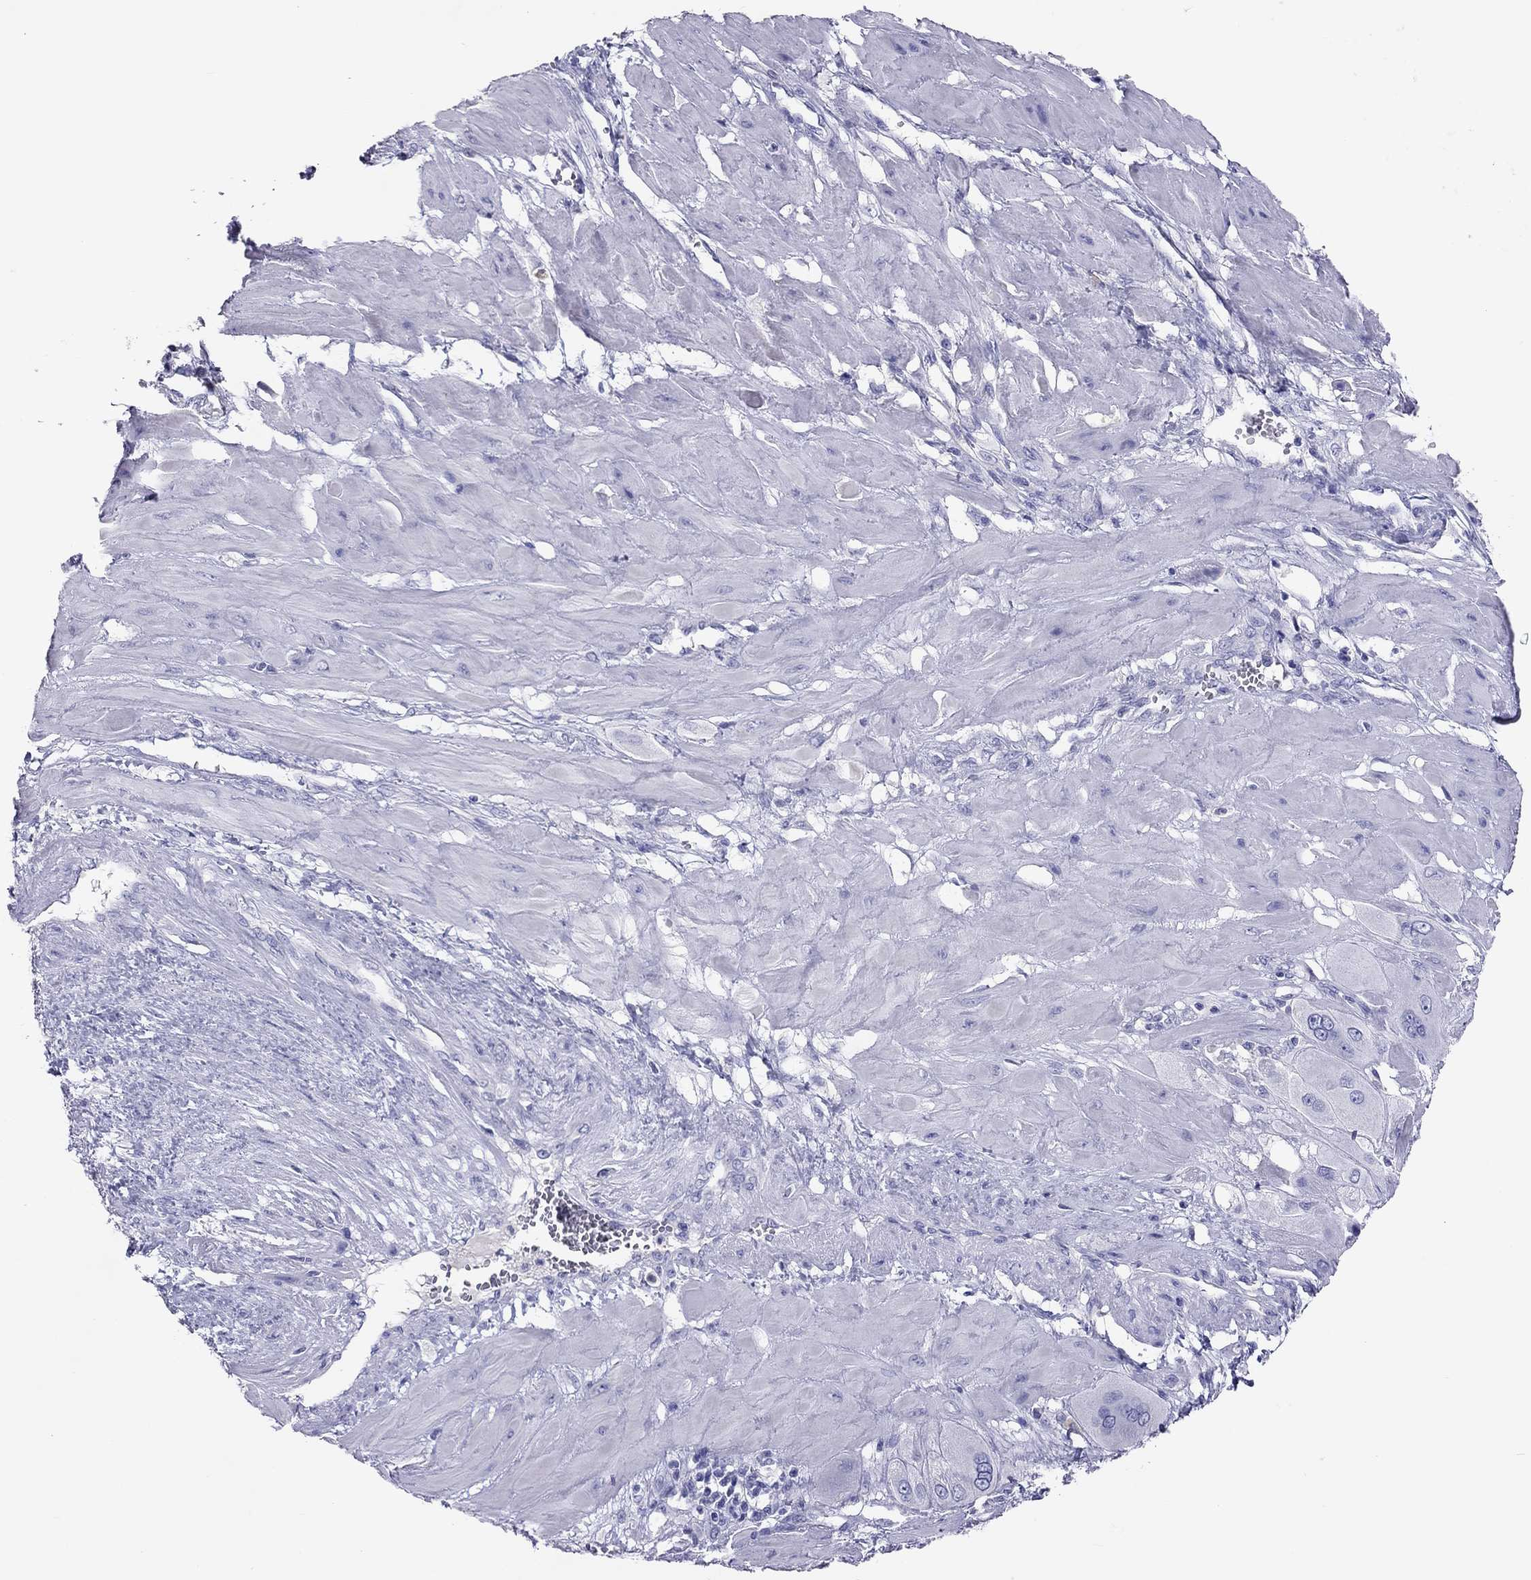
{"staining": {"intensity": "negative", "quantity": "none", "location": "none"}, "tissue": "cervical cancer", "cell_type": "Tumor cells", "image_type": "cancer", "snomed": [{"axis": "morphology", "description": "Squamous cell carcinoma, NOS"}, {"axis": "topography", "description": "Cervix"}], "caption": "Tumor cells show no significant protein expression in cervical squamous cell carcinoma.", "gene": "CALHM1", "patient": {"sex": "female", "age": 34}}